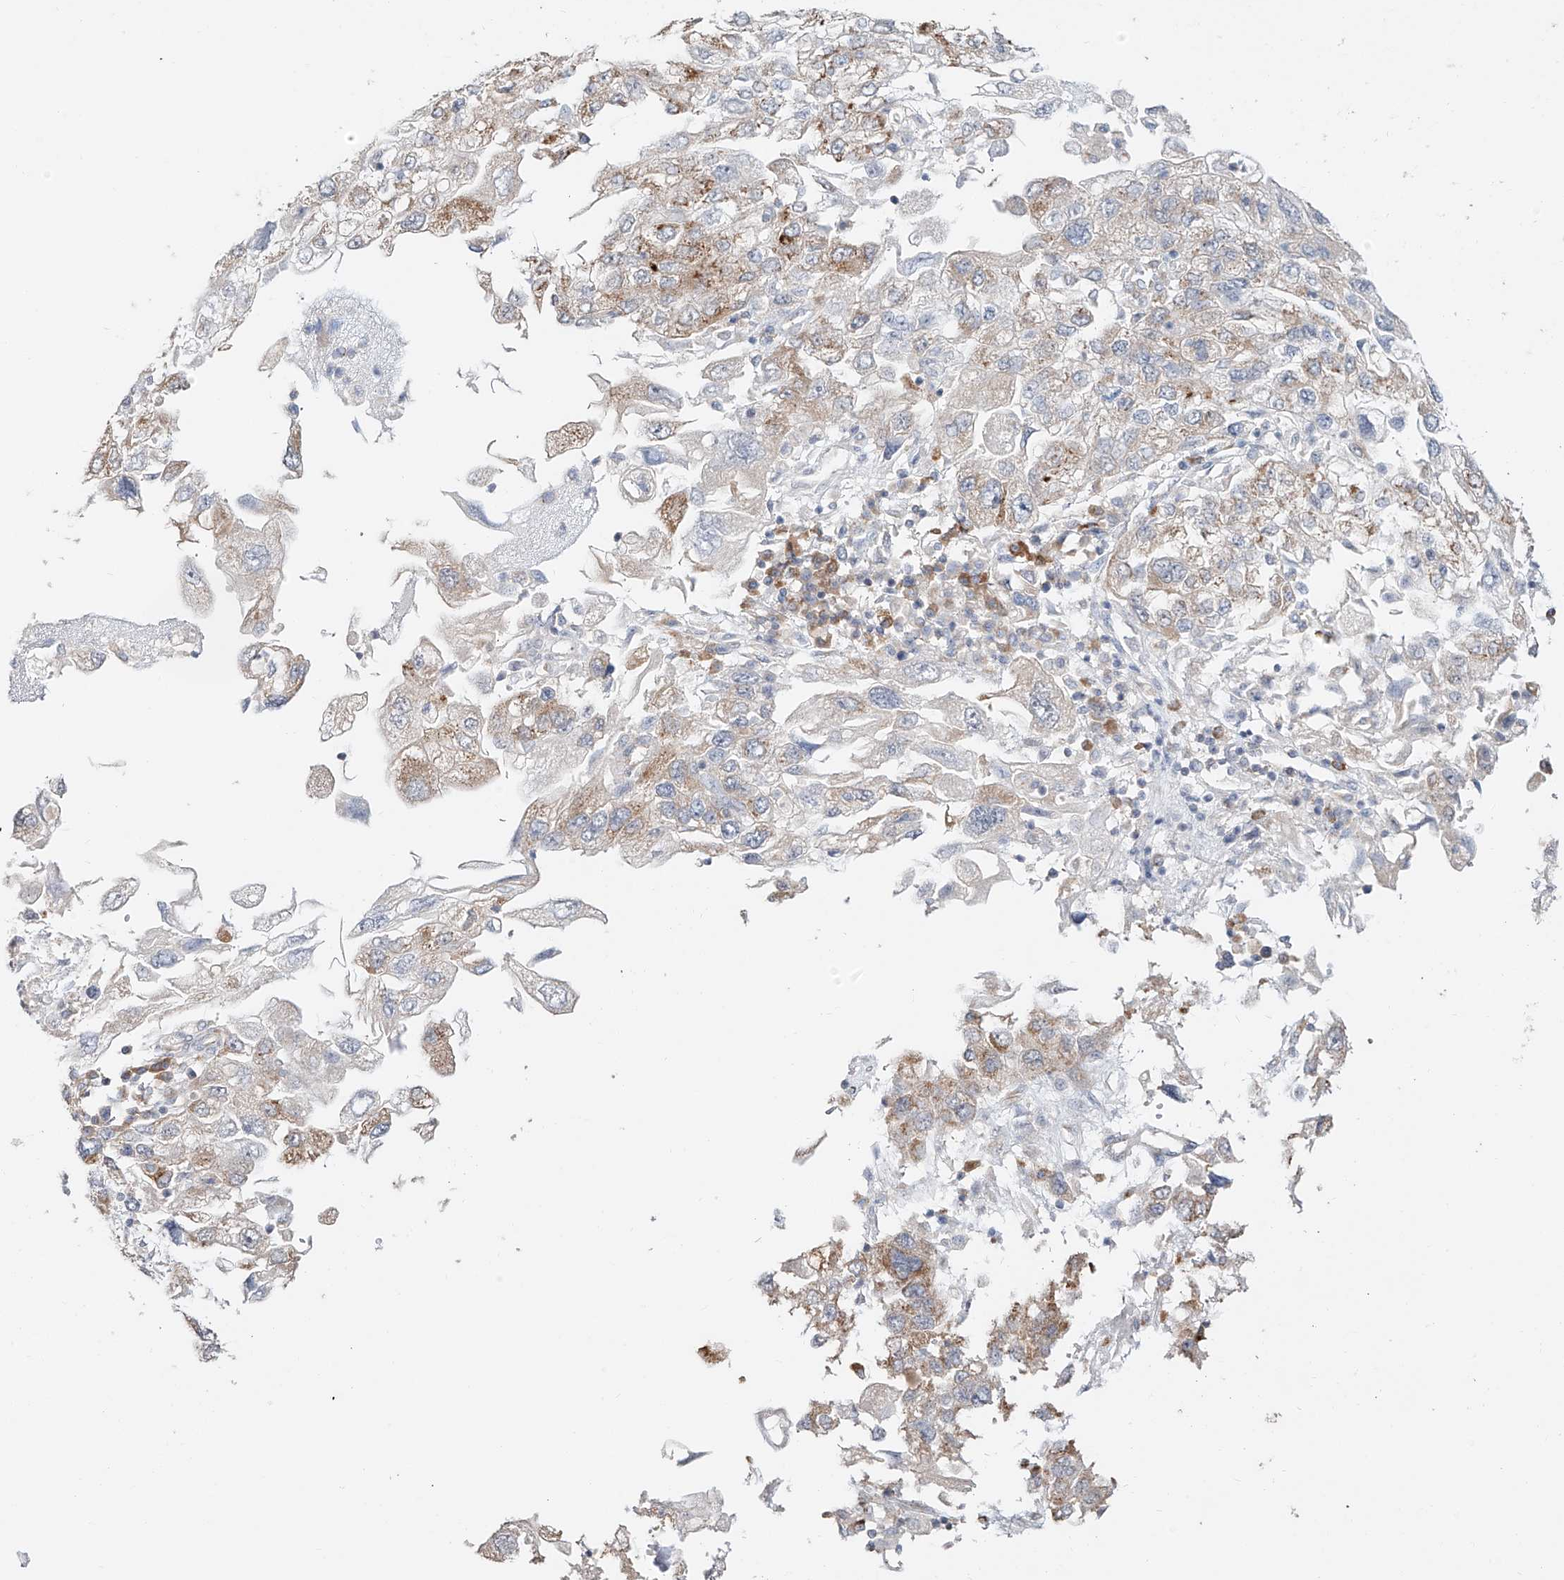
{"staining": {"intensity": "weak", "quantity": "25%-75%", "location": "cytoplasmic/membranous"}, "tissue": "endometrial cancer", "cell_type": "Tumor cells", "image_type": "cancer", "snomed": [{"axis": "morphology", "description": "Adenocarcinoma, NOS"}, {"axis": "topography", "description": "Endometrium"}], "caption": "A brown stain shows weak cytoplasmic/membranous expression of a protein in human adenocarcinoma (endometrial) tumor cells. Immunohistochemistry stains the protein in brown and the nuclei are stained blue.", "gene": "BSDC1", "patient": {"sex": "female", "age": 49}}